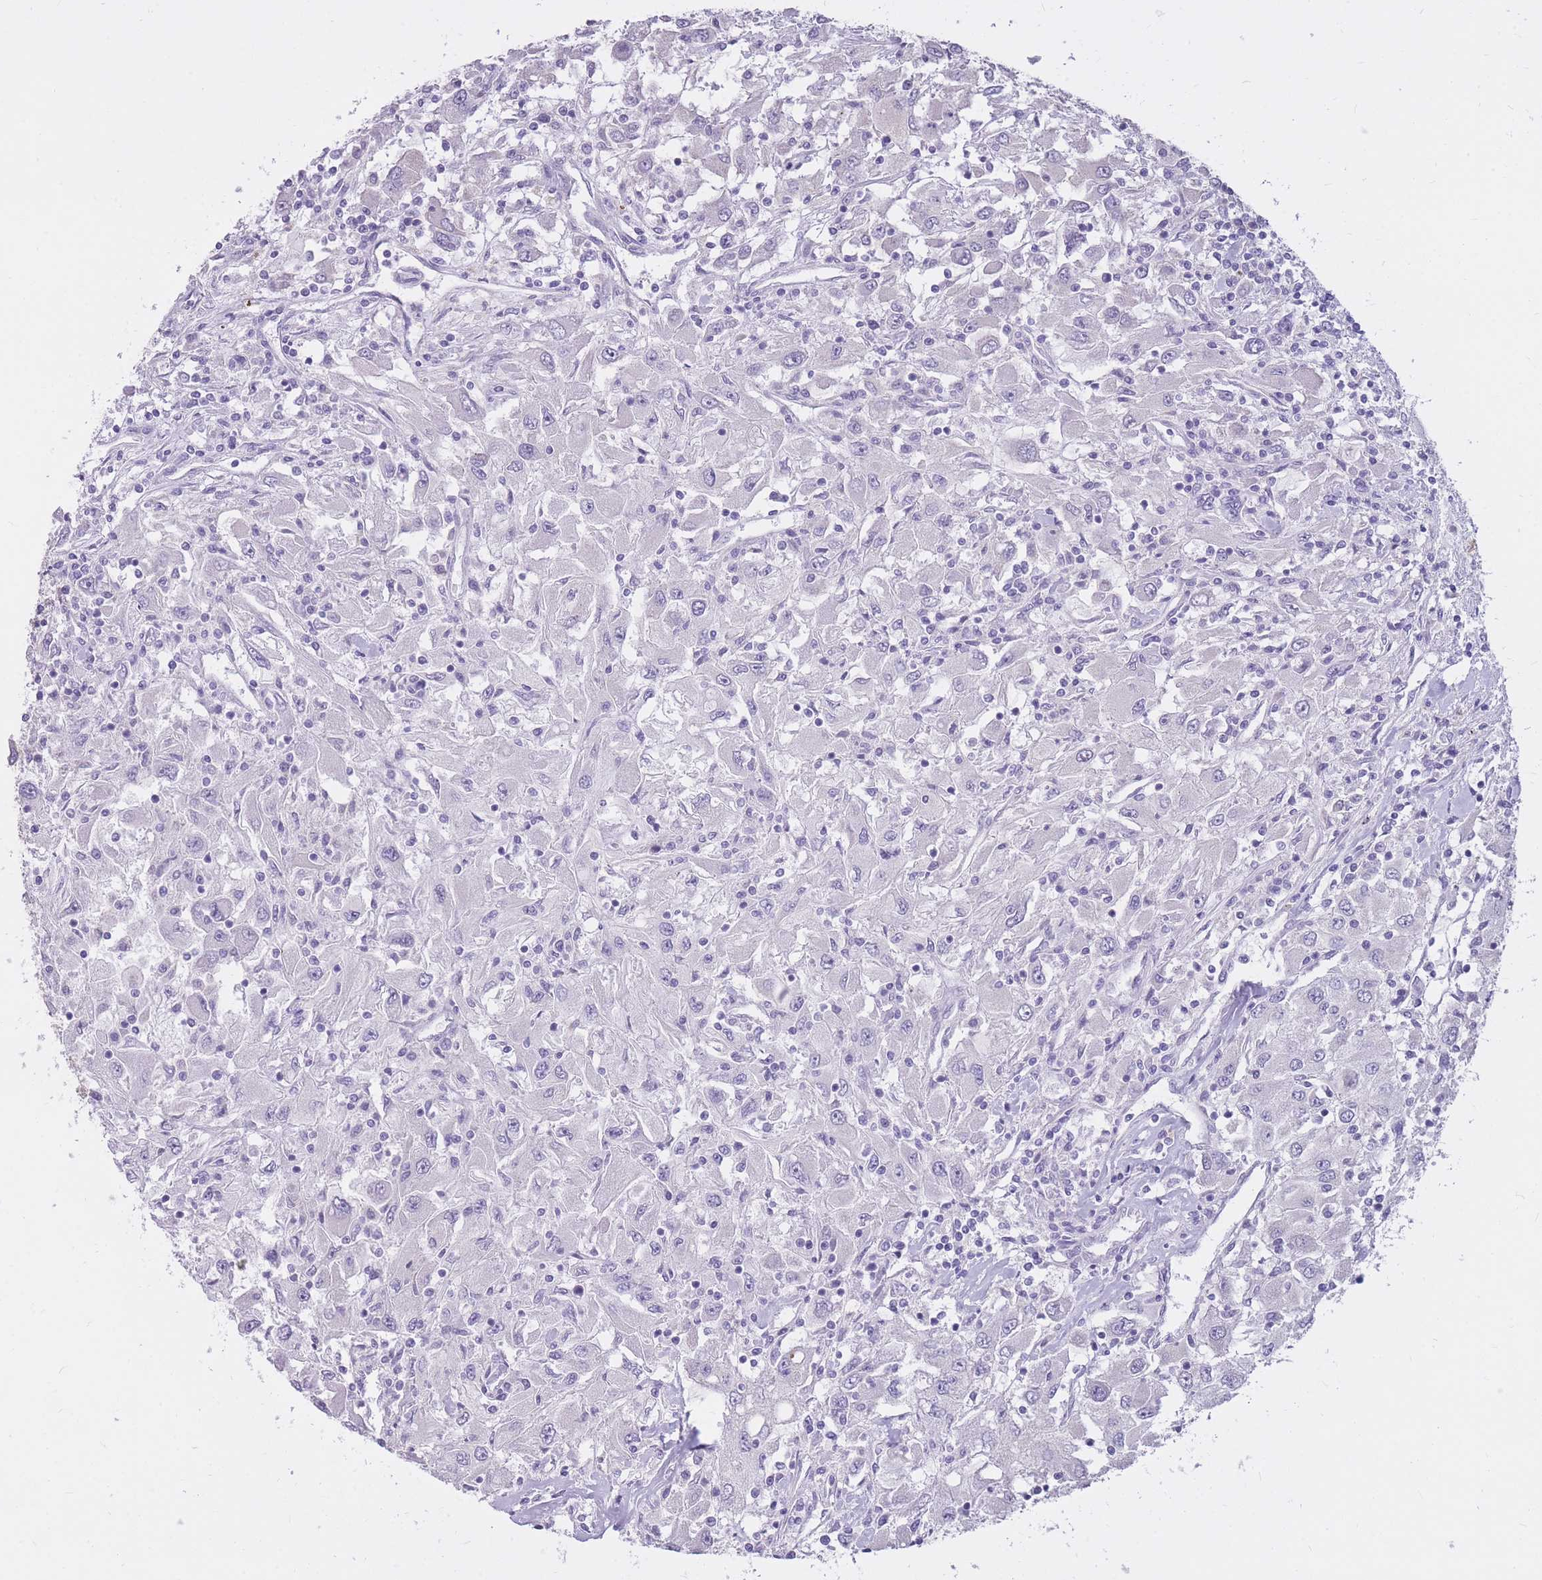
{"staining": {"intensity": "negative", "quantity": "none", "location": "none"}, "tissue": "renal cancer", "cell_type": "Tumor cells", "image_type": "cancer", "snomed": [{"axis": "morphology", "description": "Adenocarcinoma, NOS"}, {"axis": "topography", "description": "Kidney"}], "caption": "Tumor cells are negative for protein expression in human renal adenocarcinoma. The staining was performed using DAB to visualize the protein expression in brown, while the nuclei were stained in blue with hematoxylin (Magnification: 20x).", "gene": "RNF170", "patient": {"sex": "female", "age": 67}}